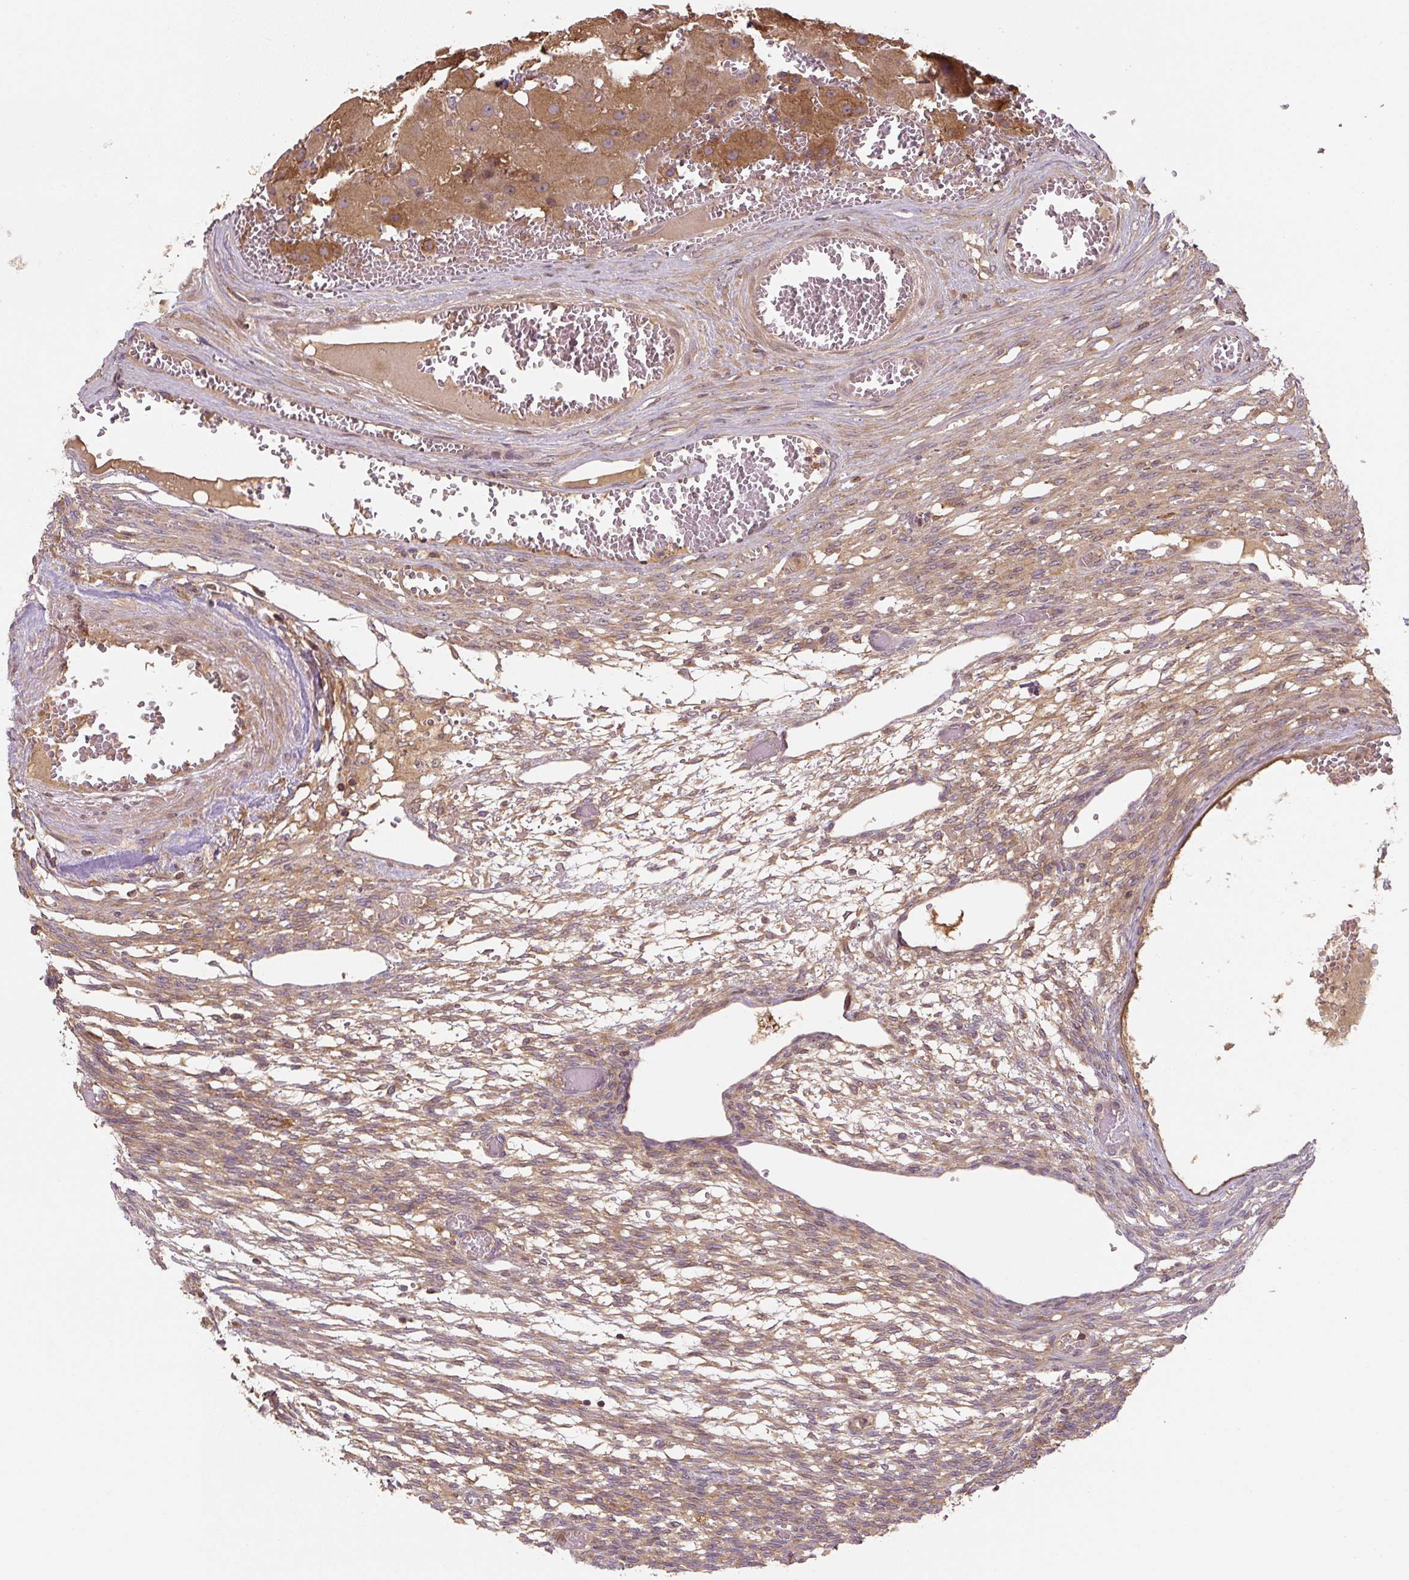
{"staining": {"intensity": "moderate", "quantity": ">75%", "location": "cytoplasmic/membranous"}, "tissue": "ovary", "cell_type": "Follicle cells", "image_type": "normal", "snomed": [{"axis": "morphology", "description": "Normal tissue, NOS"}, {"axis": "topography", "description": "Ovary"}], "caption": "IHC of benign ovary shows medium levels of moderate cytoplasmic/membranous staining in approximately >75% of follicle cells.", "gene": "C2orf73", "patient": {"sex": "female", "age": 67}}